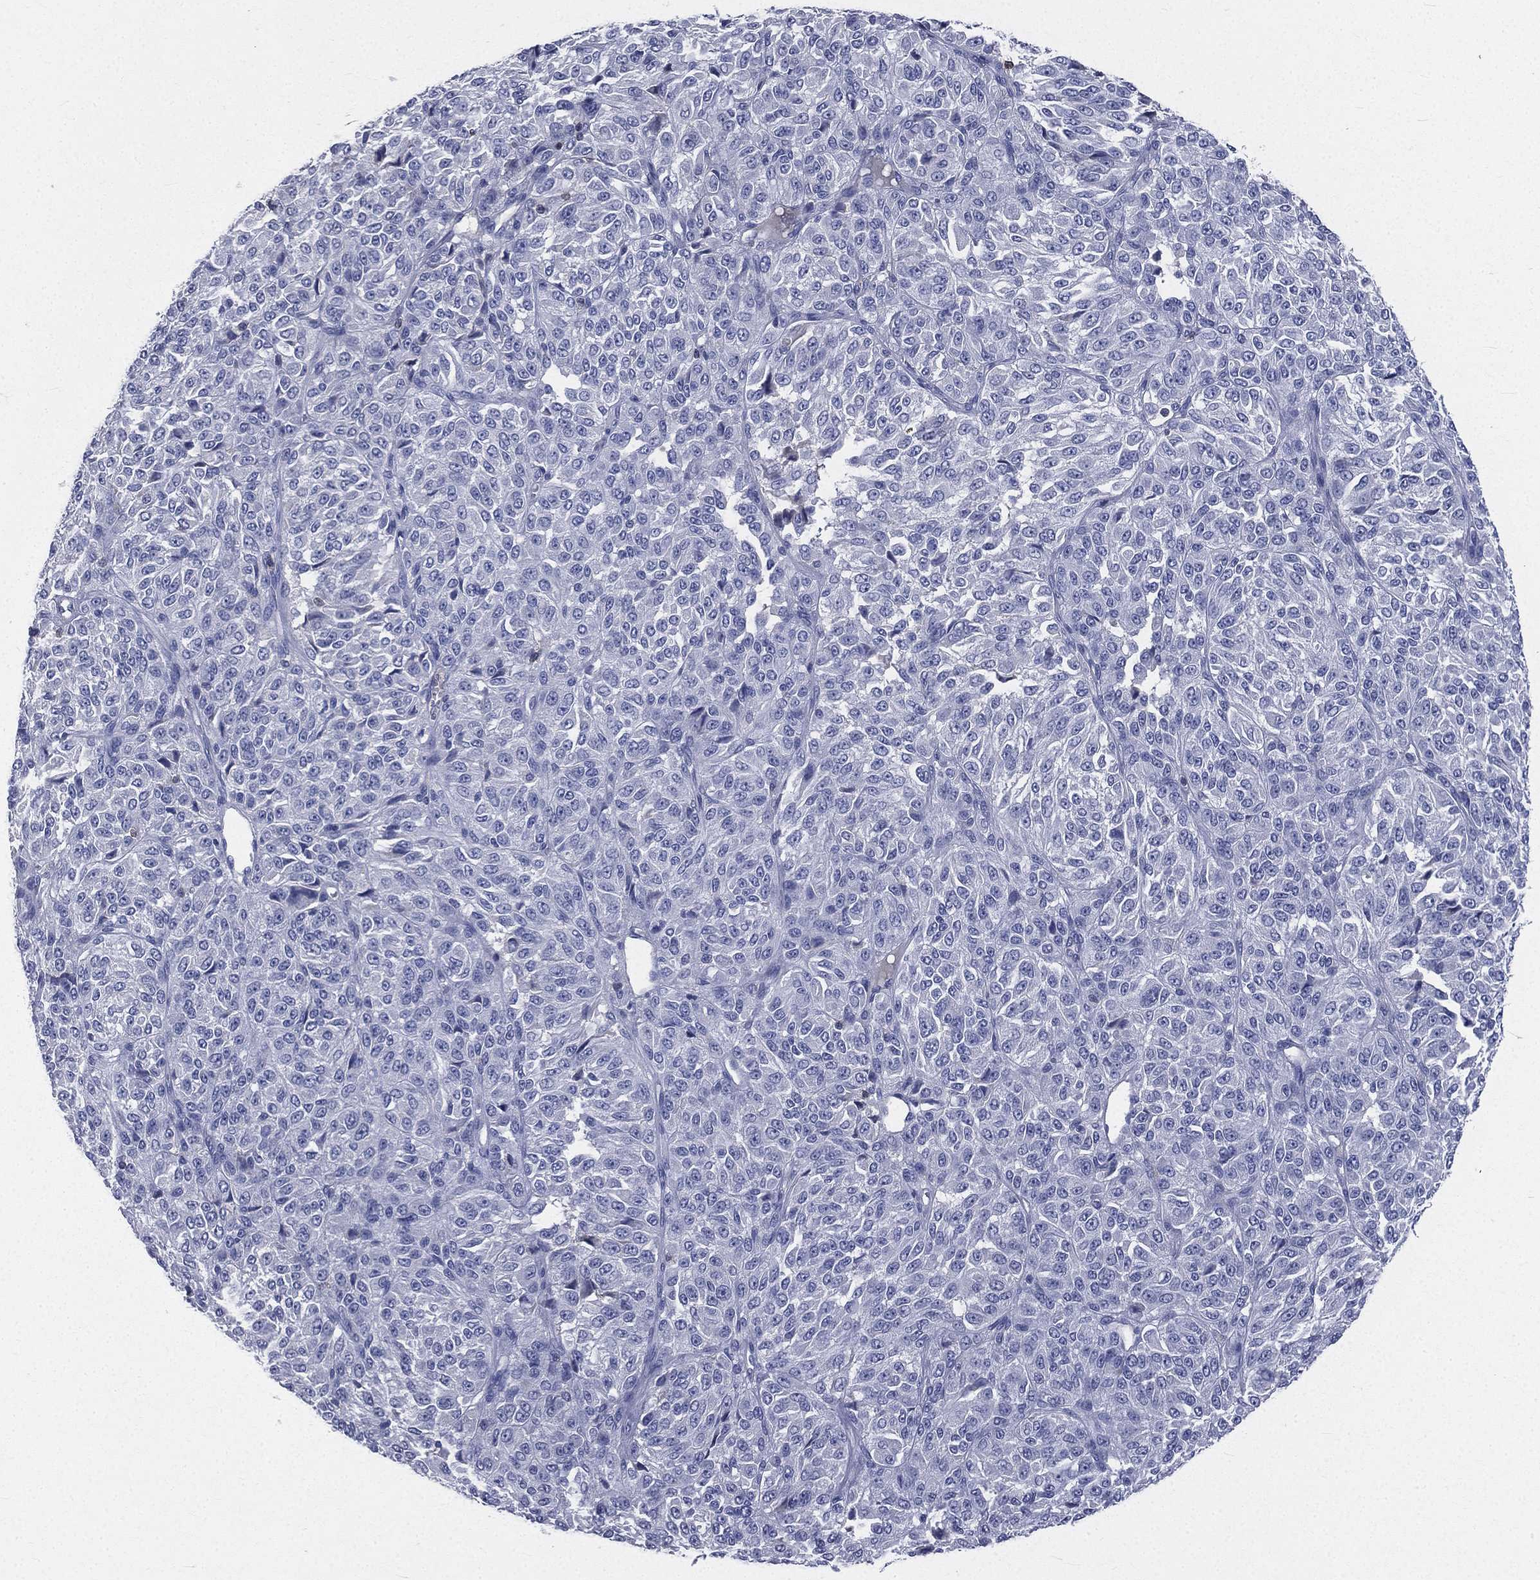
{"staining": {"intensity": "negative", "quantity": "none", "location": "none"}, "tissue": "melanoma", "cell_type": "Tumor cells", "image_type": "cancer", "snomed": [{"axis": "morphology", "description": "Malignant melanoma, Metastatic site"}, {"axis": "topography", "description": "Brain"}], "caption": "Melanoma was stained to show a protein in brown. There is no significant staining in tumor cells.", "gene": "CD3D", "patient": {"sex": "female", "age": 56}}